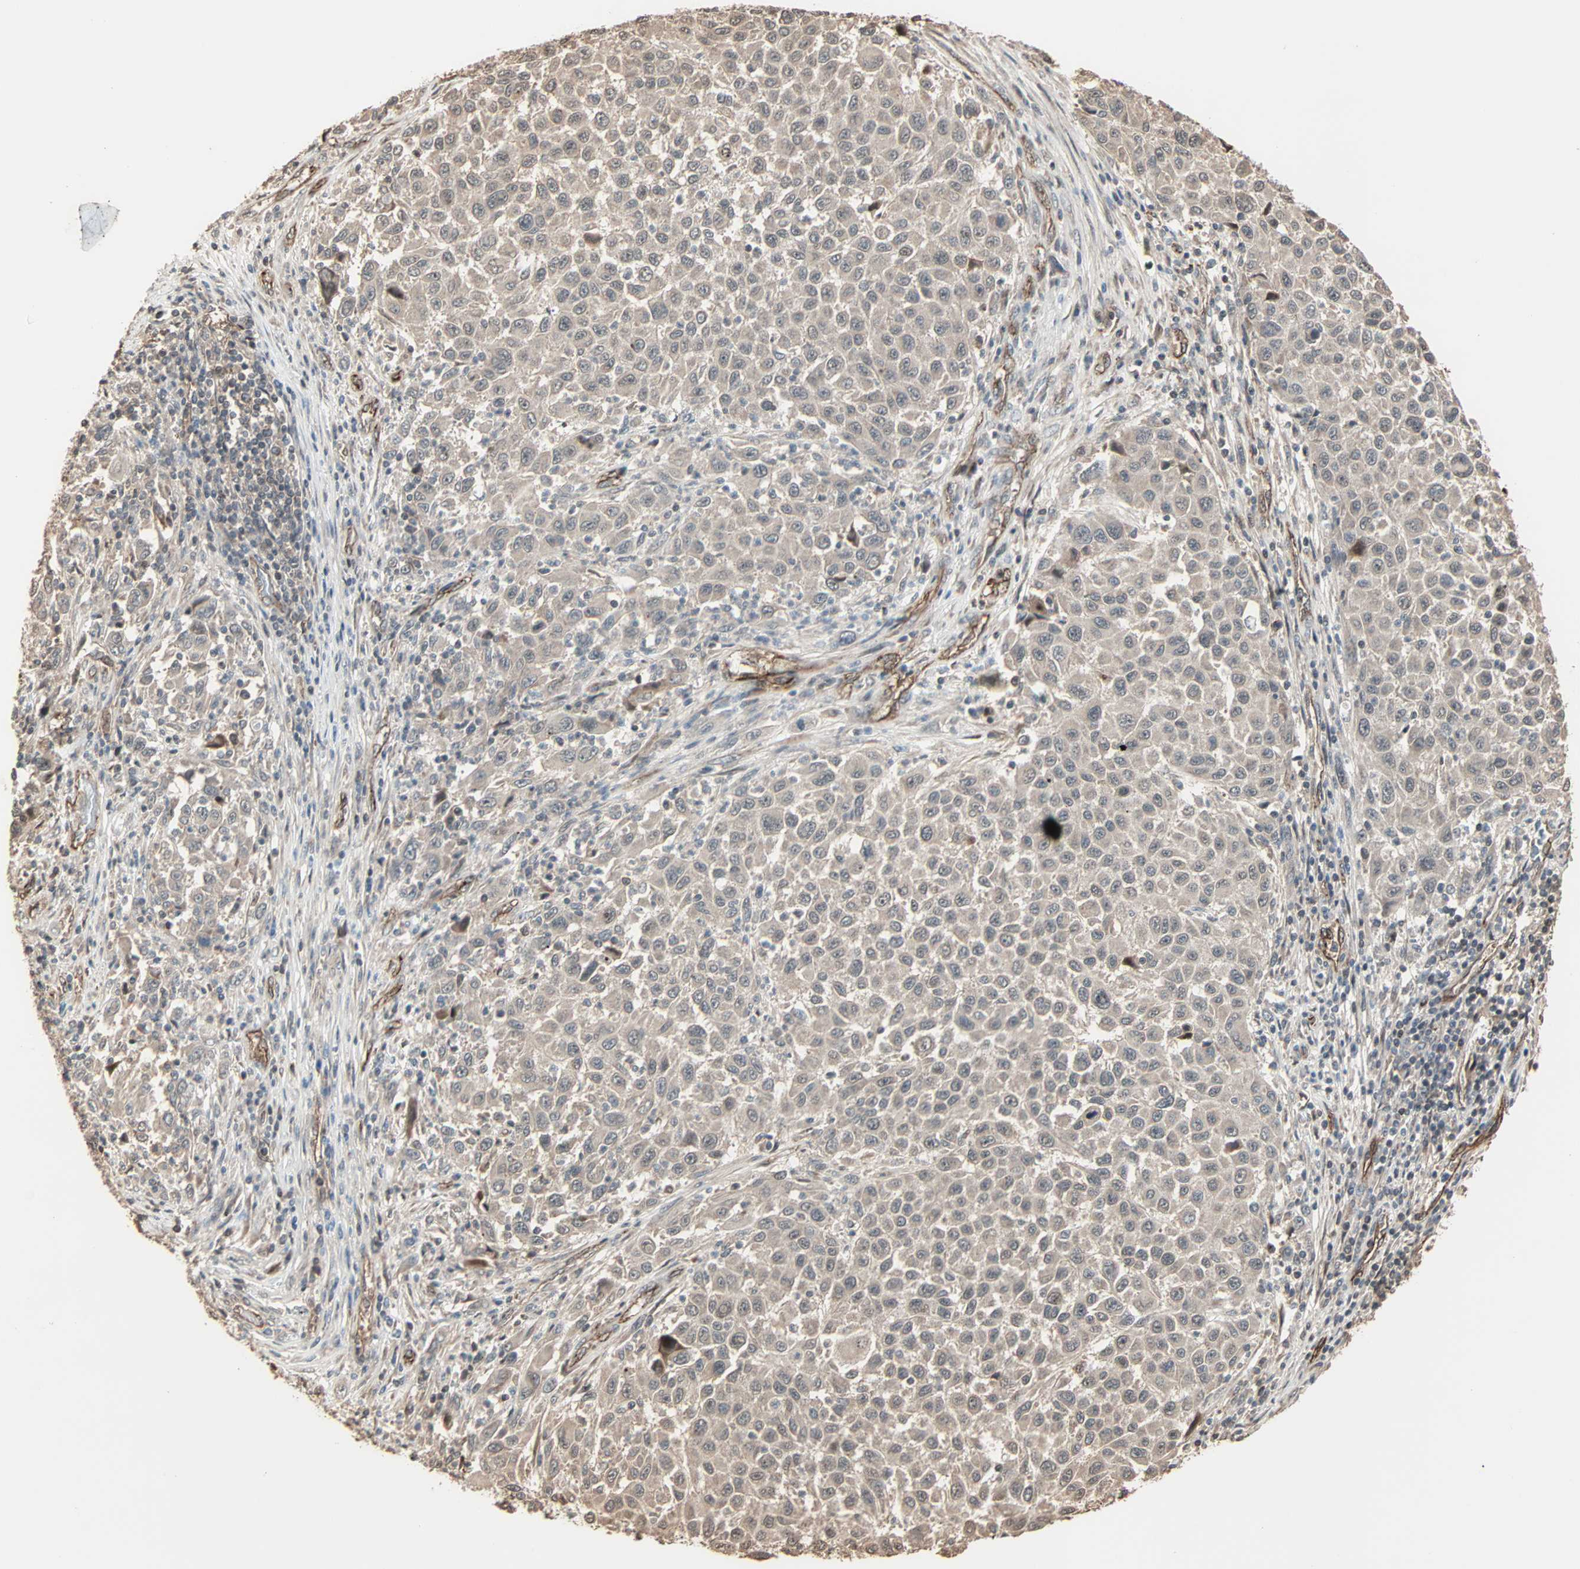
{"staining": {"intensity": "weak", "quantity": ">75%", "location": "cytoplasmic/membranous"}, "tissue": "melanoma", "cell_type": "Tumor cells", "image_type": "cancer", "snomed": [{"axis": "morphology", "description": "Malignant melanoma, Metastatic site"}, {"axis": "topography", "description": "Lymph node"}], "caption": "Immunohistochemical staining of human melanoma reveals weak cytoplasmic/membranous protein staining in approximately >75% of tumor cells. Using DAB (3,3'-diaminobenzidine) (brown) and hematoxylin (blue) stains, captured at high magnification using brightfield microscopy.", "gene": "CALCRL", "patient": {"sex": "male", "age": 61}}